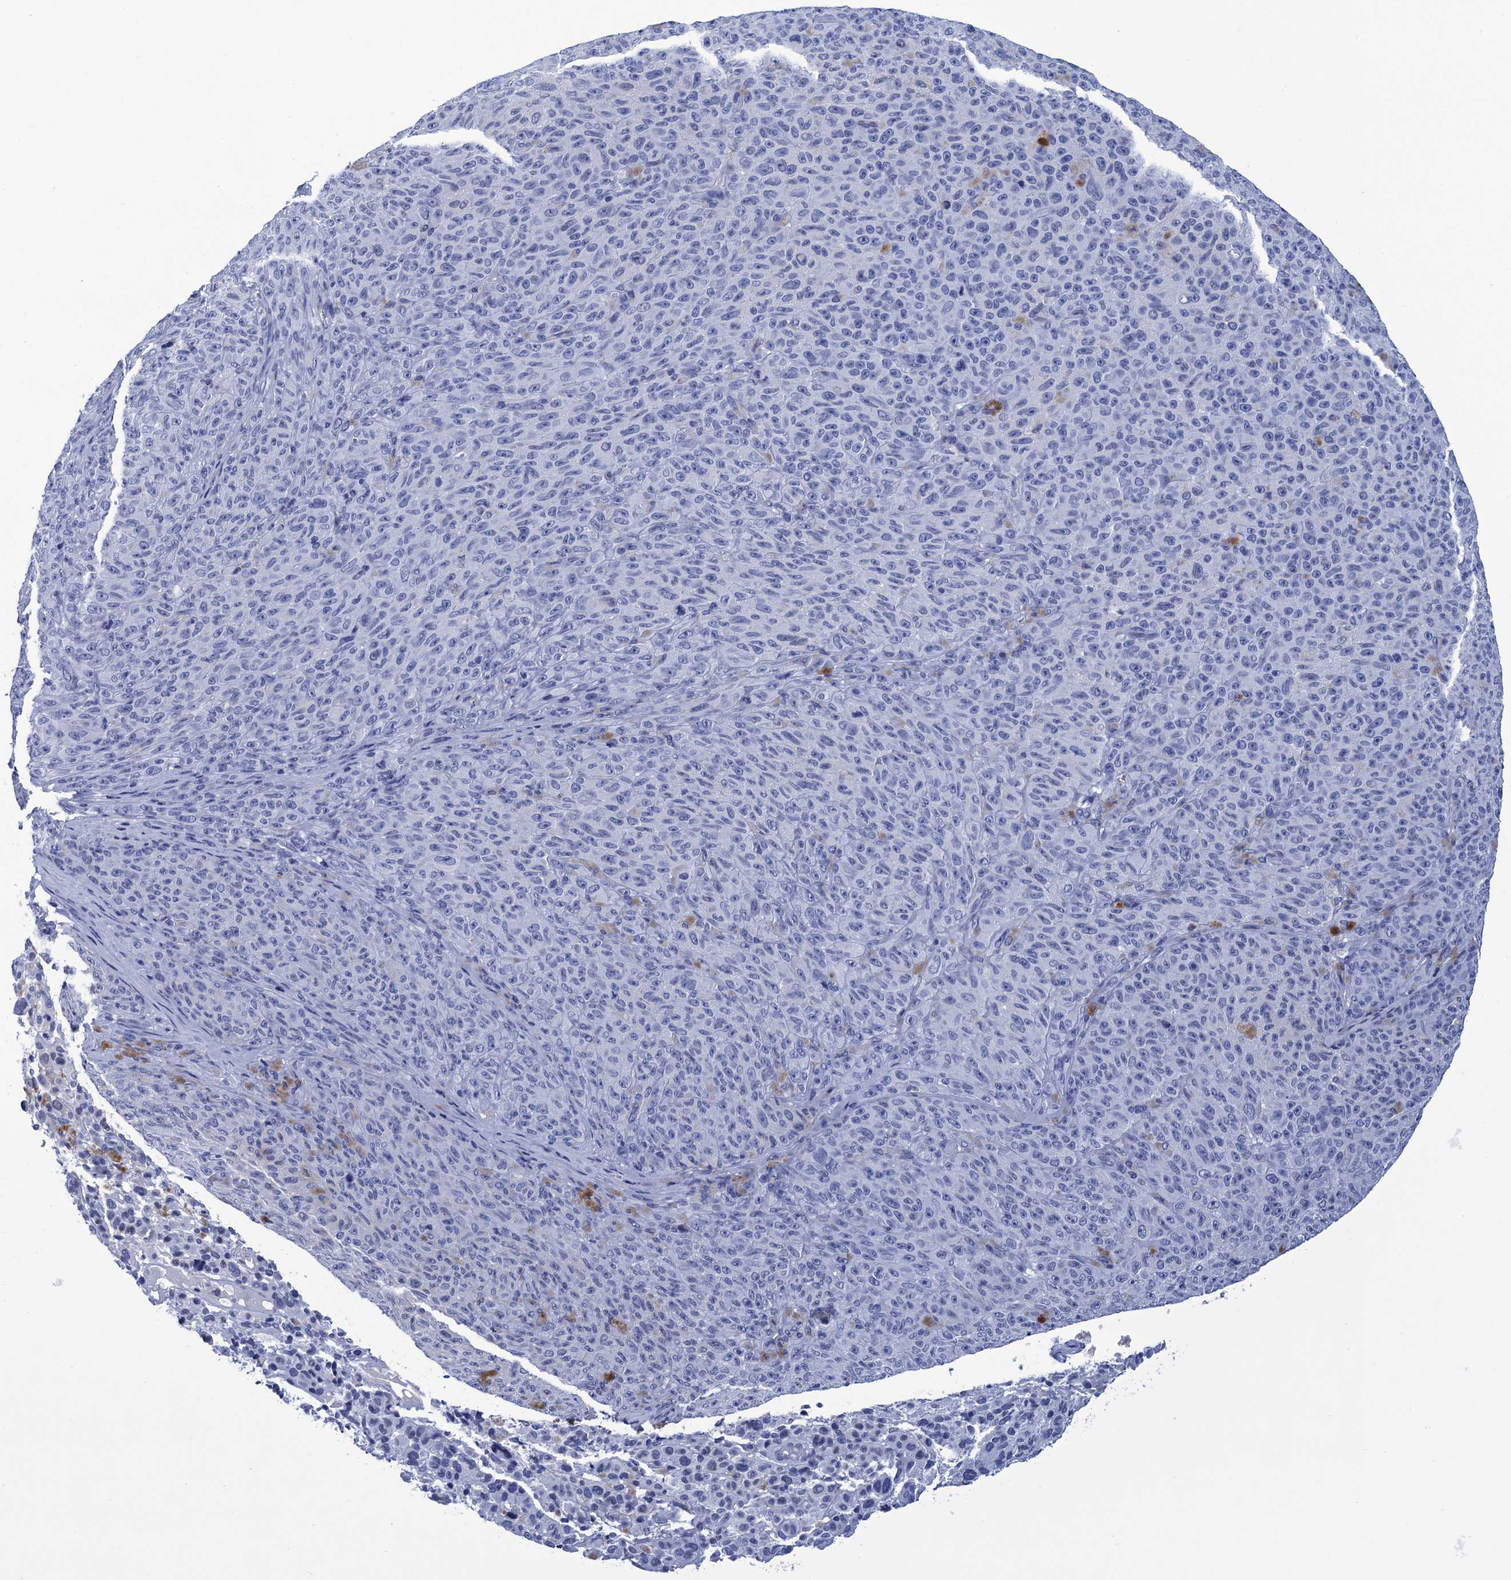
{"staining": {"intensity": "negative", "quantity": "none", "location": "none"}, "tissue": "melanoma", "cell_type": "Tumor cells", "image_type": "cancer", "snomed": [{"axis": "morphology", "description": "Malignant melanoma, NOS"}, {"axis": "topography", "description": "Skin"}], "caption": "Immunohistochemistry of human malignant melanoma reveals no expression in tumor cells. (DAB (3,3'-diaminobenzidine) immunohistochemistry, high magnification).", "gene": "METTL25", "patient": {"sex": "female", "age": 82}}